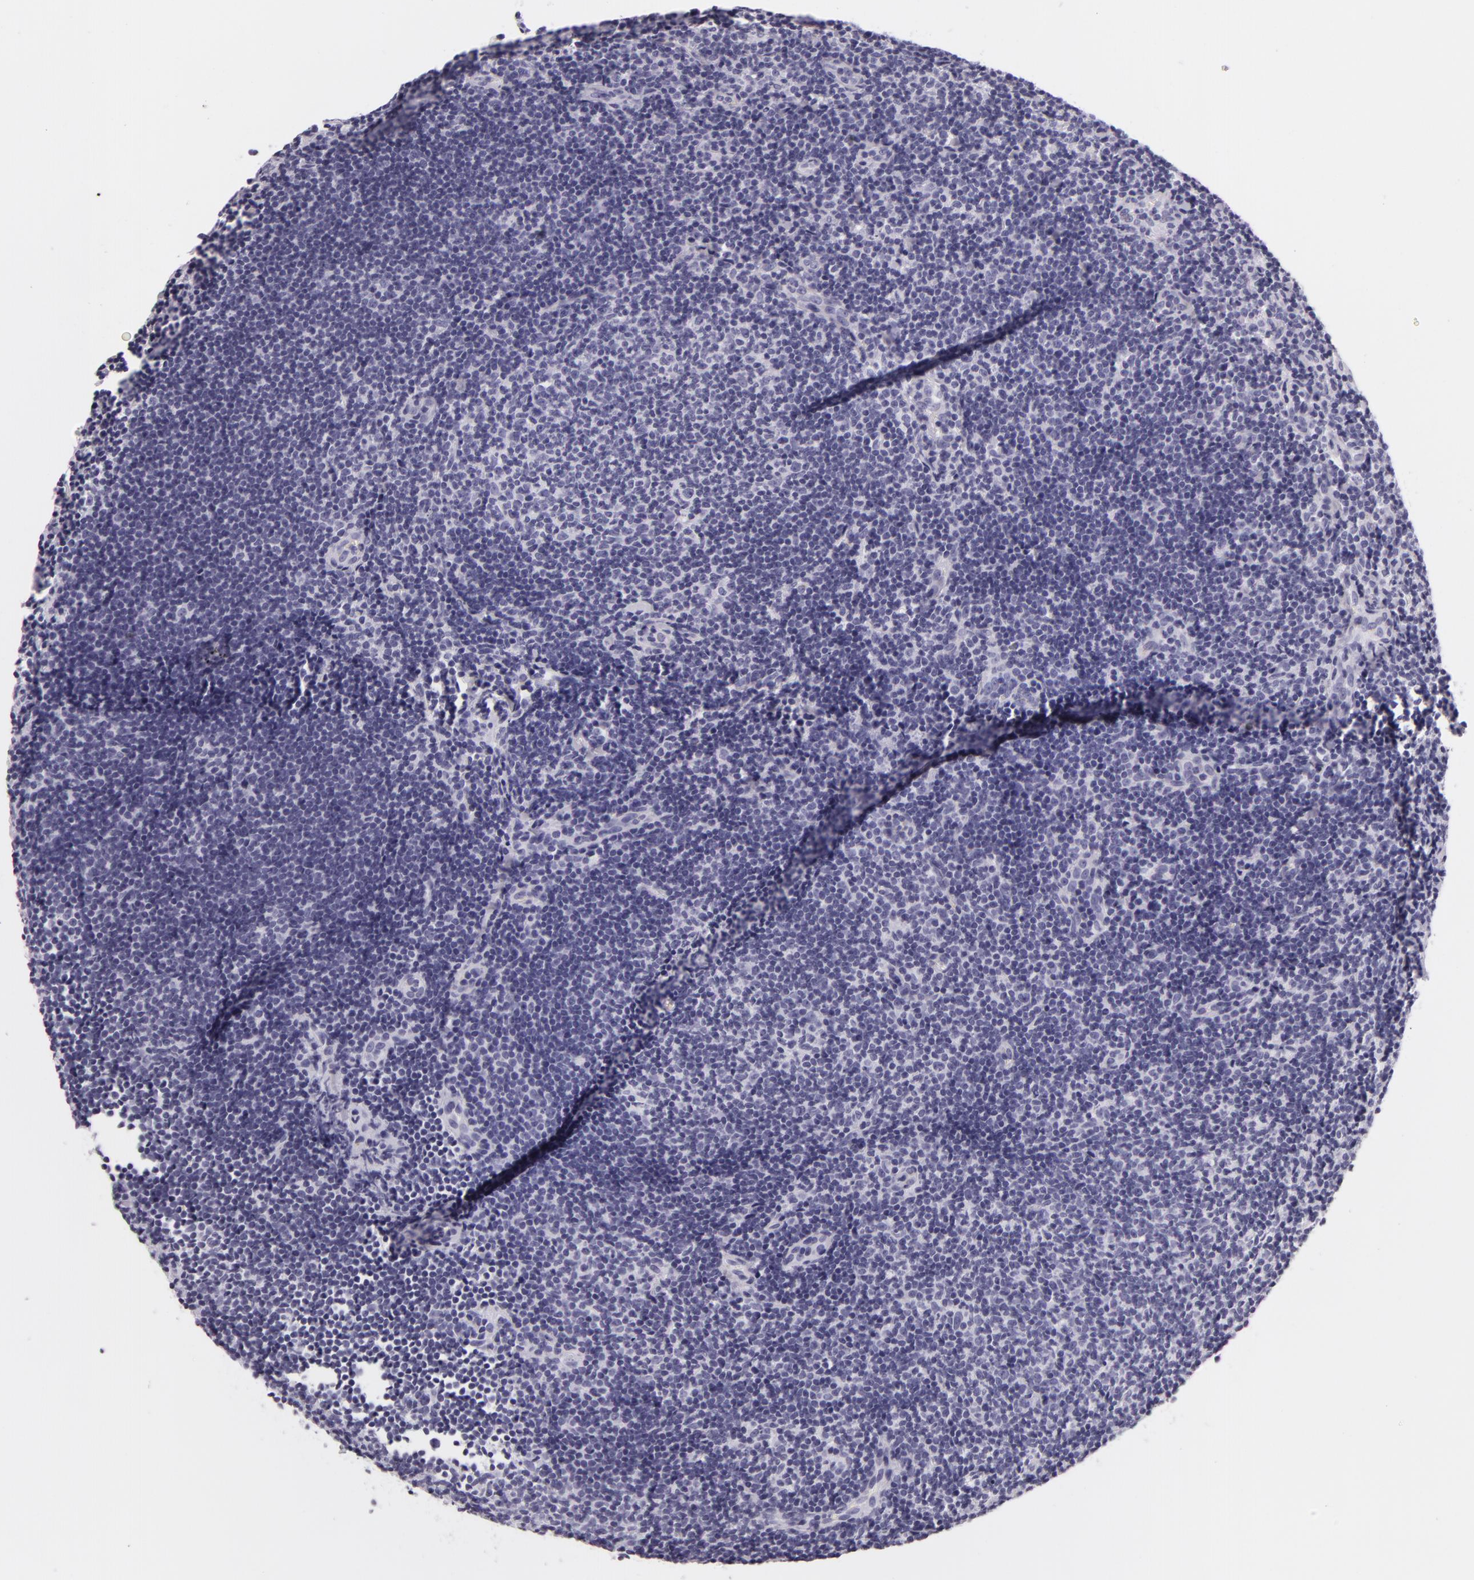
{"staining": {"intensity": "negative", "quantity": "none", "location": "none"}, "tissue": "lymphoma", "cell_type": "Tumor cells", "image_type": "cancer", "snomed": [{"axis": "morphology", "description": "Malignant lymphoma, non-Hodgkin's type, Low grade"}, {"axis": "topography", "description": "Lymph node"}], "caption": "A photomicrograph of human malignant lymphoma, non-Hodgkin's type (low-grade) is negative for staining in tumor cells.", "gene": "DLG4", "patient": {"sex": "male", "age": 49}}